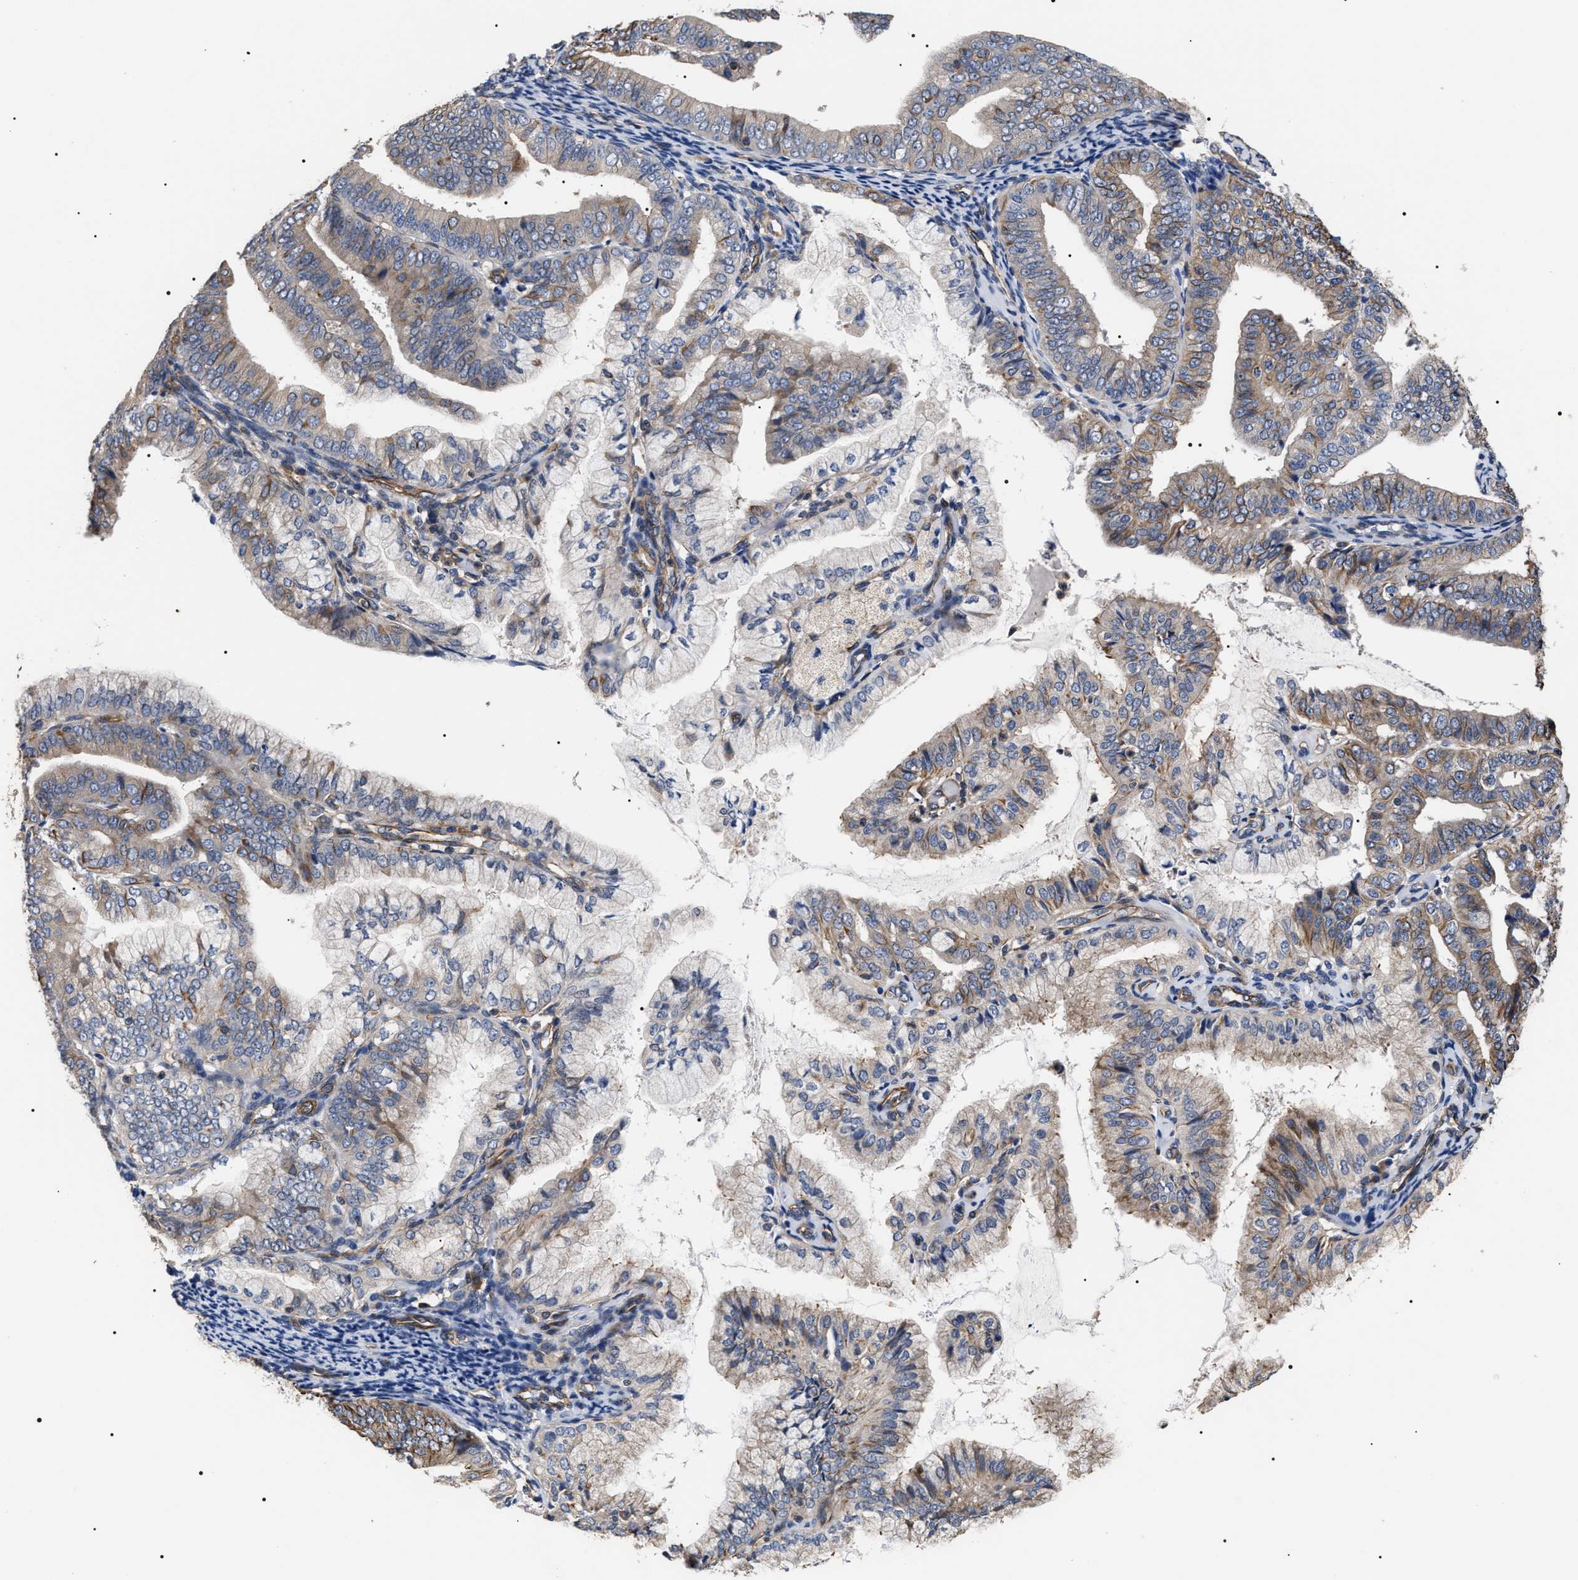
{"staining": {"intensity": "weak", "quantity": ">75%", "location": "cytoplasmic/membranous"}, "tissue": "endometrial cancer", "cell_type": "Tumor cells", "image_type": "cancer", "snomed": [{"axis": "morphology", "description": "Adenocarcinoma, NOS"}, {"axis": "topography", "description": "Endometrium"}], "caption": "Immunohistochemical staining of endometrial adenocarcinoma demonstrates low levels of weak cytoplasmic/membranous staining in approximately >75% of tumor cells.", "gene": "TSPAN33", "patient": {"sex": "female", "age": 63}}